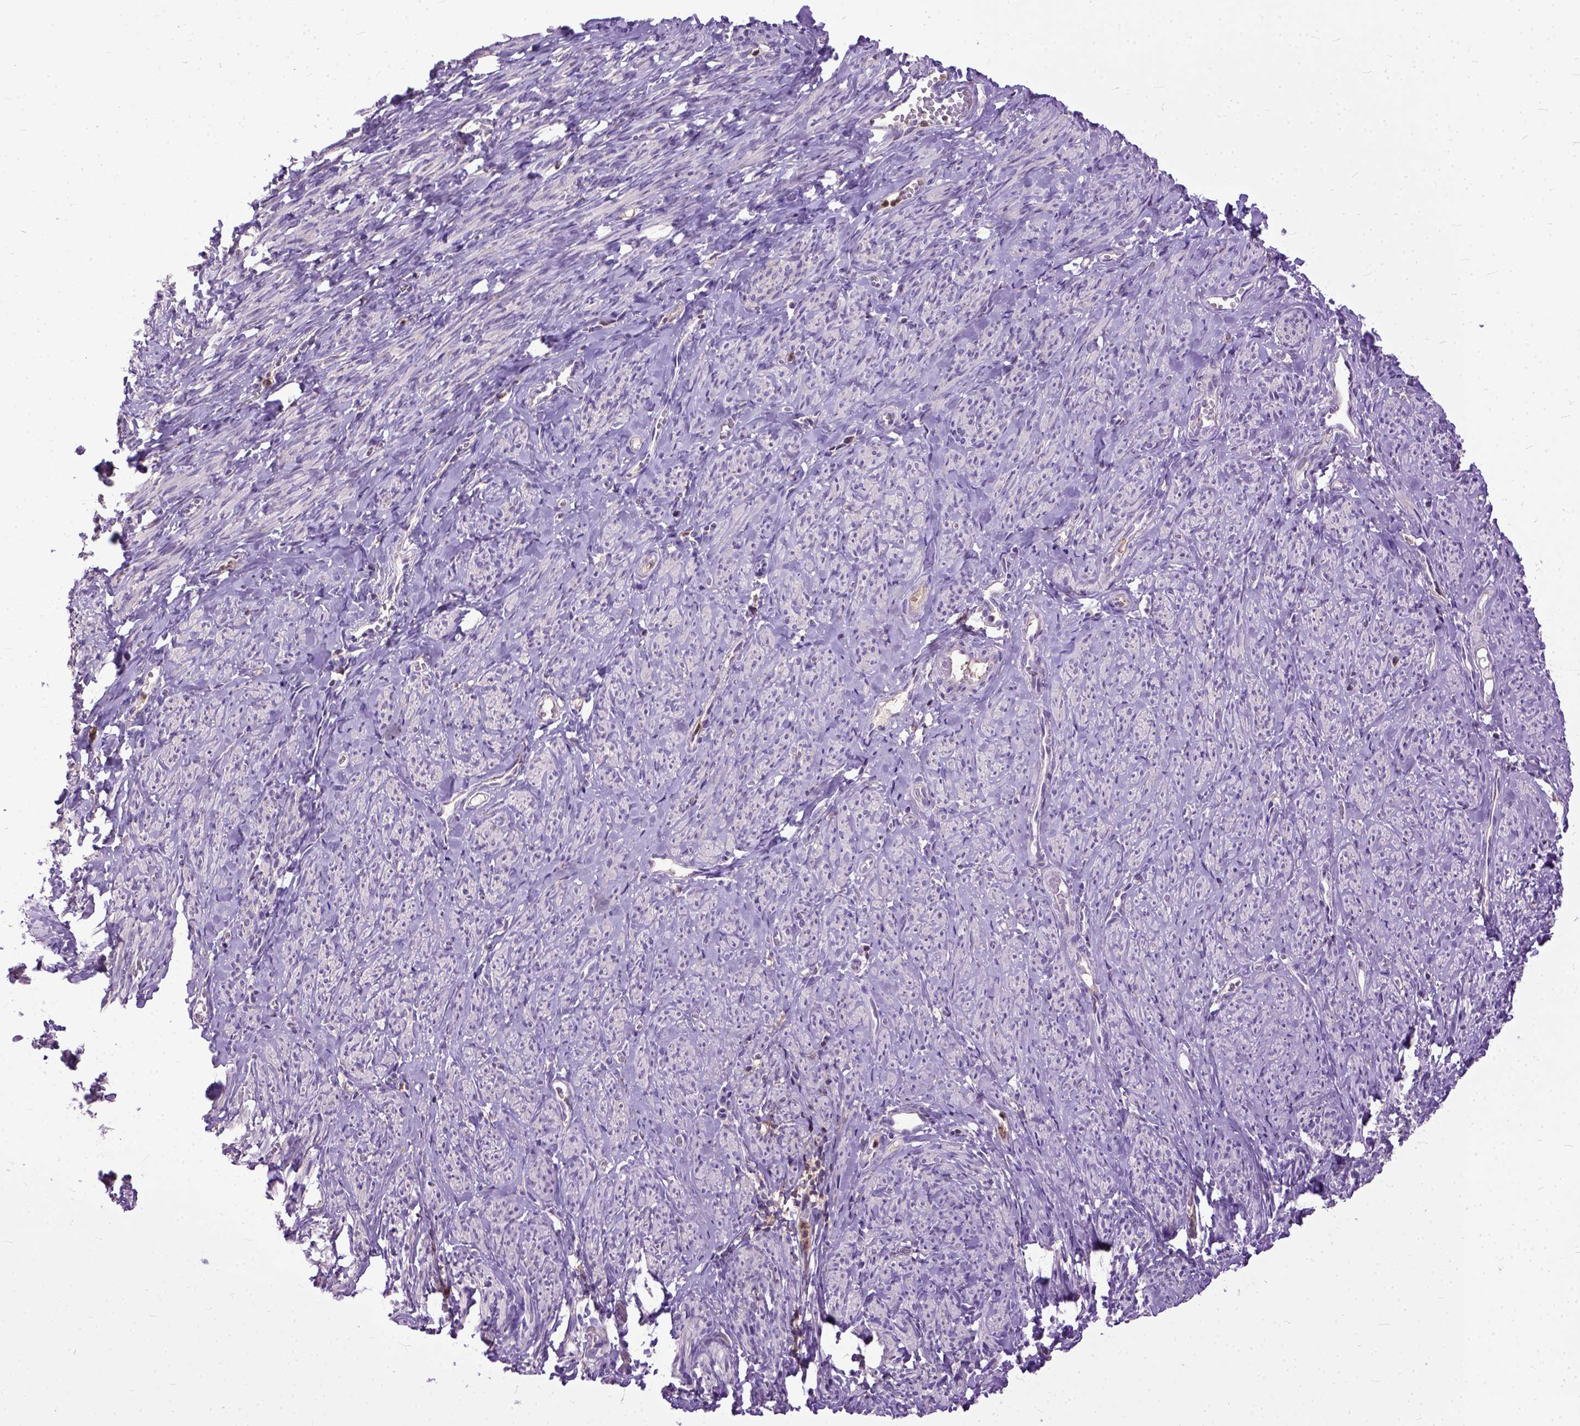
{"staining": {"intensity": "weak", "quantity": "<25%", "location": "cytoplasmic/membranous"}, "tissue": "smooth muscle", "cell_type": "Smooth muscle cells", "image_type": "normal", "snomed": [{"axis": "morphology", "description": "Normal tissue, NOS"}, {"axis": "topography", "description": "Smooth muscle"}], "caption": "Smooth muscle stained for a protein using immunohistochemistry demonstrates no positivity smooth muscle cells.", "gene": "NAMPT", "patient": {"sex": "female", "age": 65}}